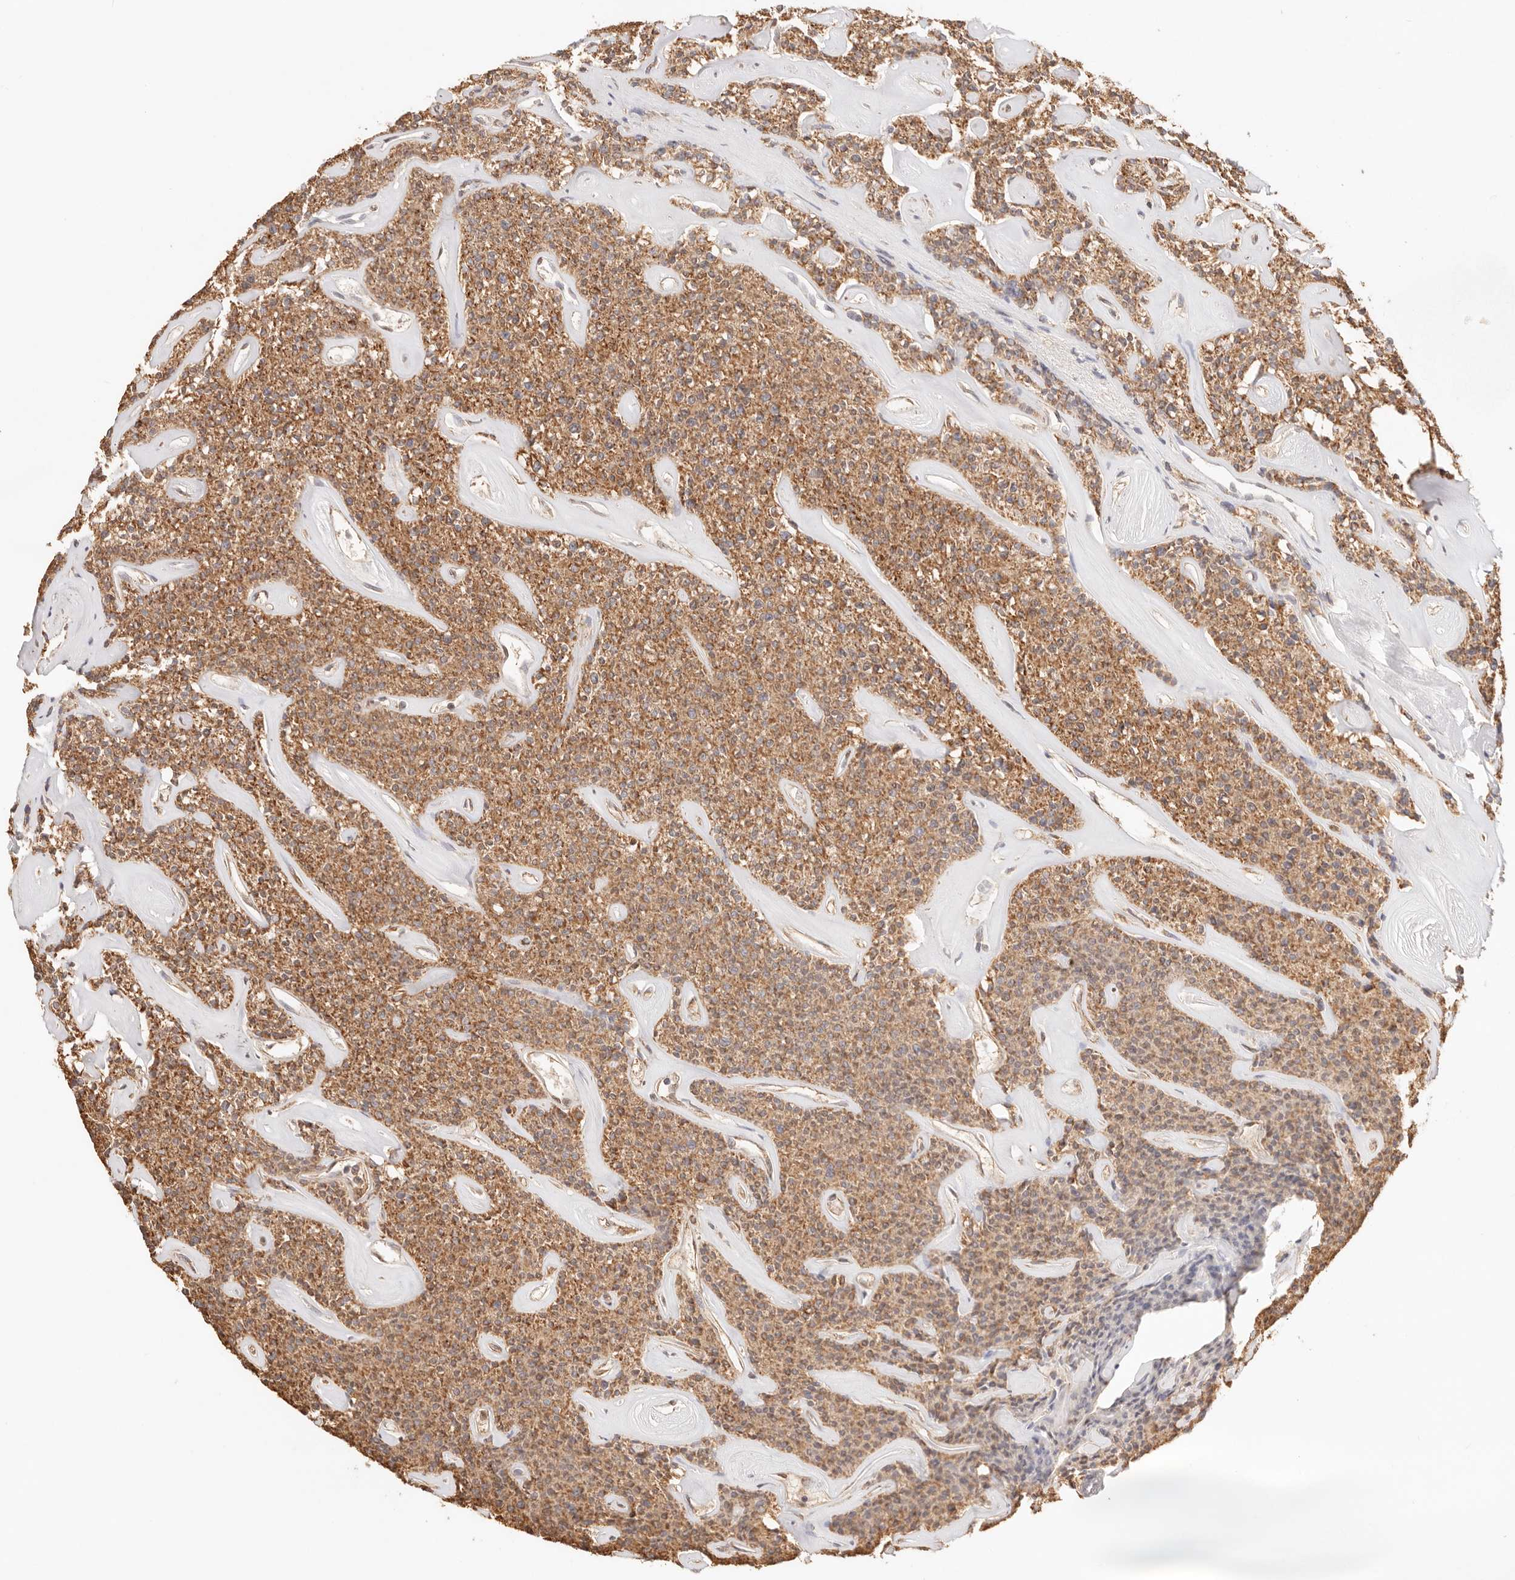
{"staining": {"intensity": "moderate", "quantity": ">75%", "location": "cytoplasmic/membranous"}, "tissue": "parathyroid gland", "cell_type": "Glandular cells", "image_type": "normal", "snomed": [{"axis": "morphology", "description": "Normal tissue, NOS"}, {"axis": "topography", "description": "Parathyroid gland"}], "caption": "IHC micrograph of normal human parathyroid gland stained for a protein (brown), which exhibits medium levels of moderate cytoplasmic/membranous staining in approximately >75% of glandular cells.", "gene": "IL1R2", "patient": {"sex": "male", "age": 46}}